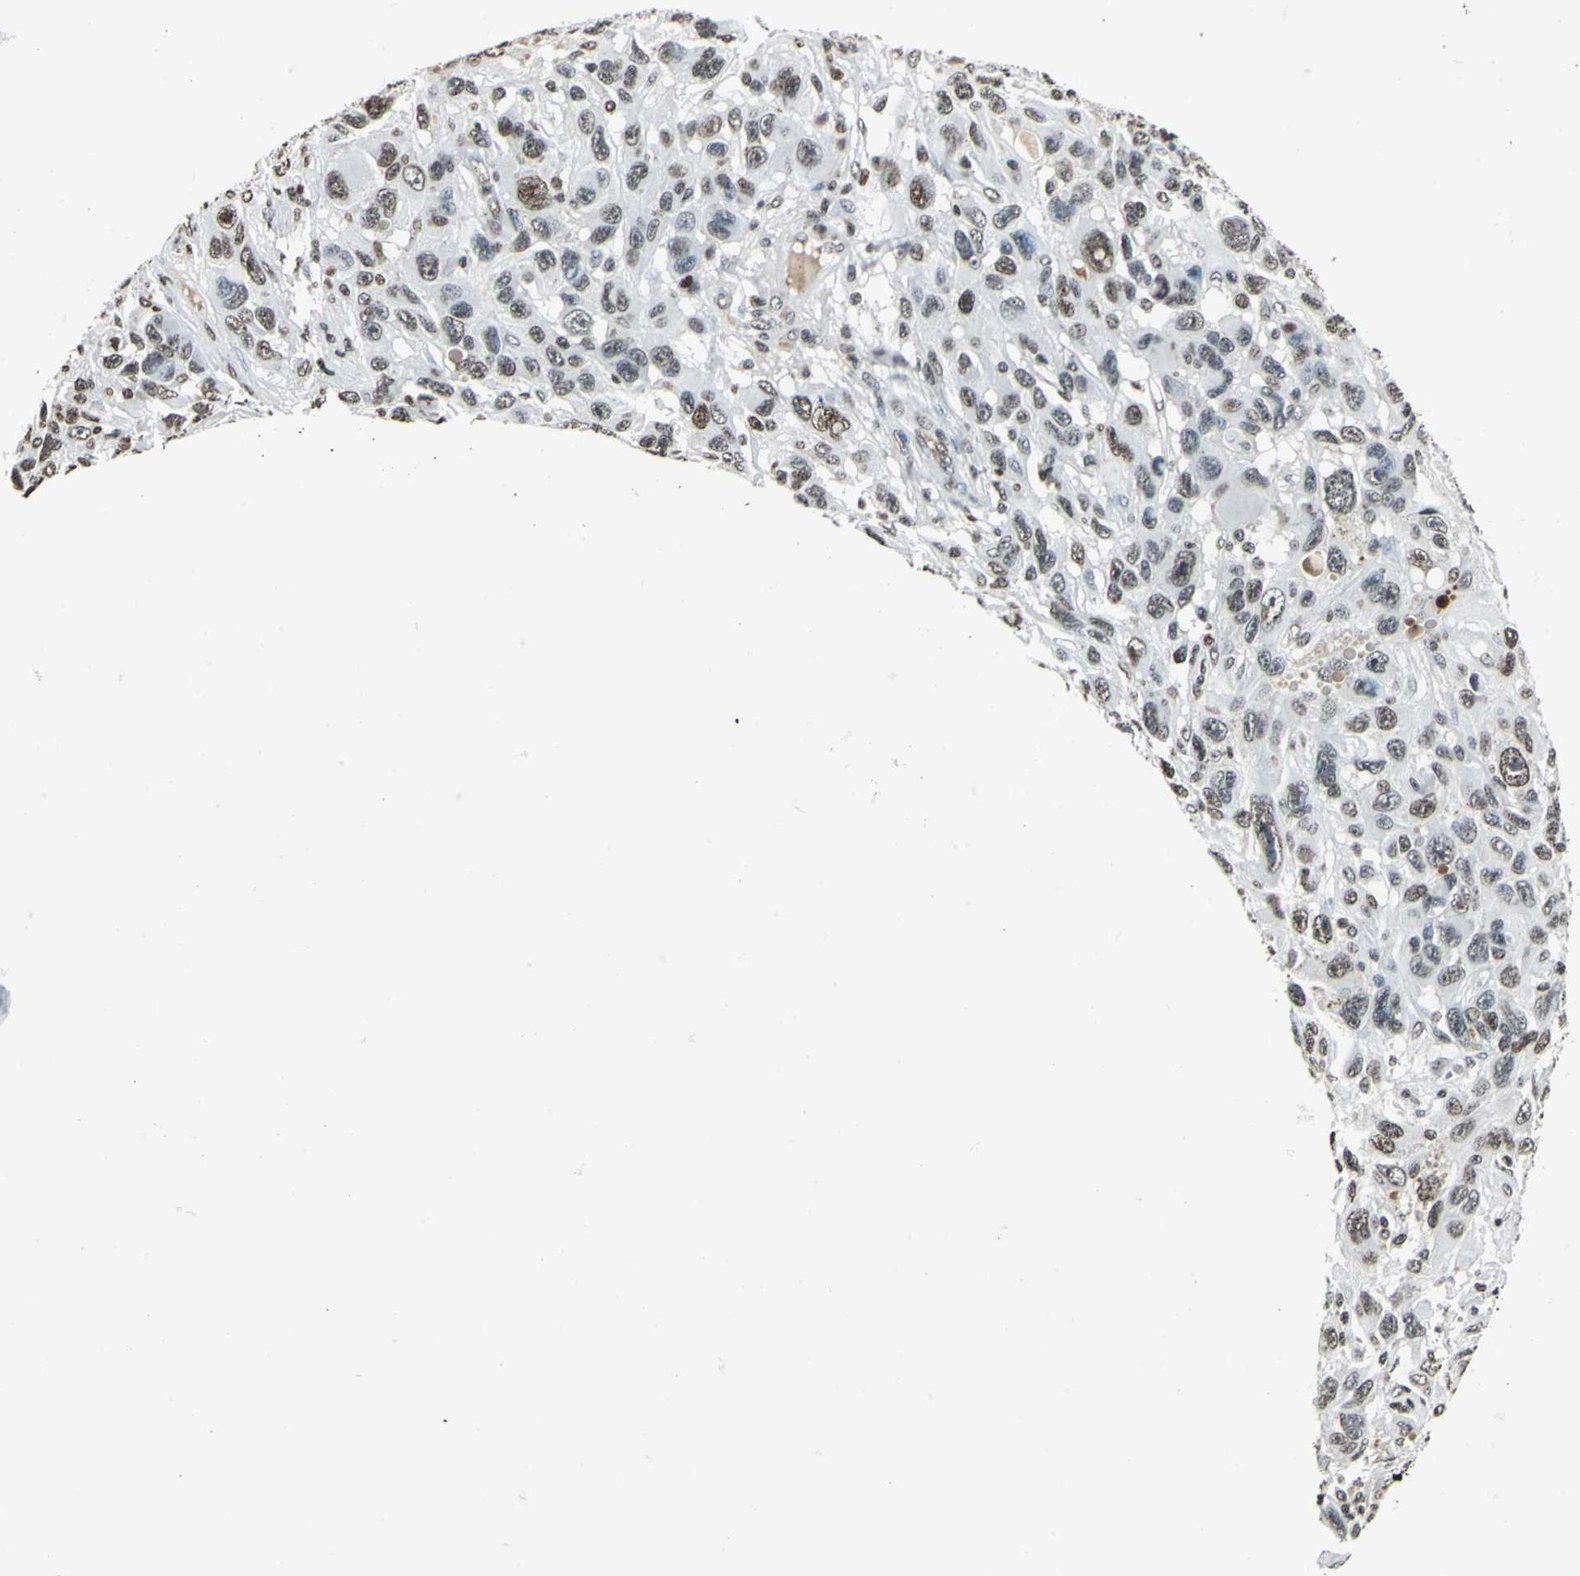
{"staining": {"intensity": "moderate", "quantity": "25%-75%", "location": "nuclear"}, "tissue": "melanoma", "cell_type": "Tumor cells", "image_type": "cancer", "snomed": [{"axis": "morphology", "description": "Malignant melanoma, NOS"}, {"axis": "topography", "description": "Skin"}], "caption": "The immunohistochemical stain labels moderate nuclear positivity in tumor cells of melanoma tissue. (DAB (3,3'-diaminobenzidine) IHC, brown staining for protein, blue staining for nuclei).", "gene": "MCM4", "patient": {"sex": "male", "age": 53}}